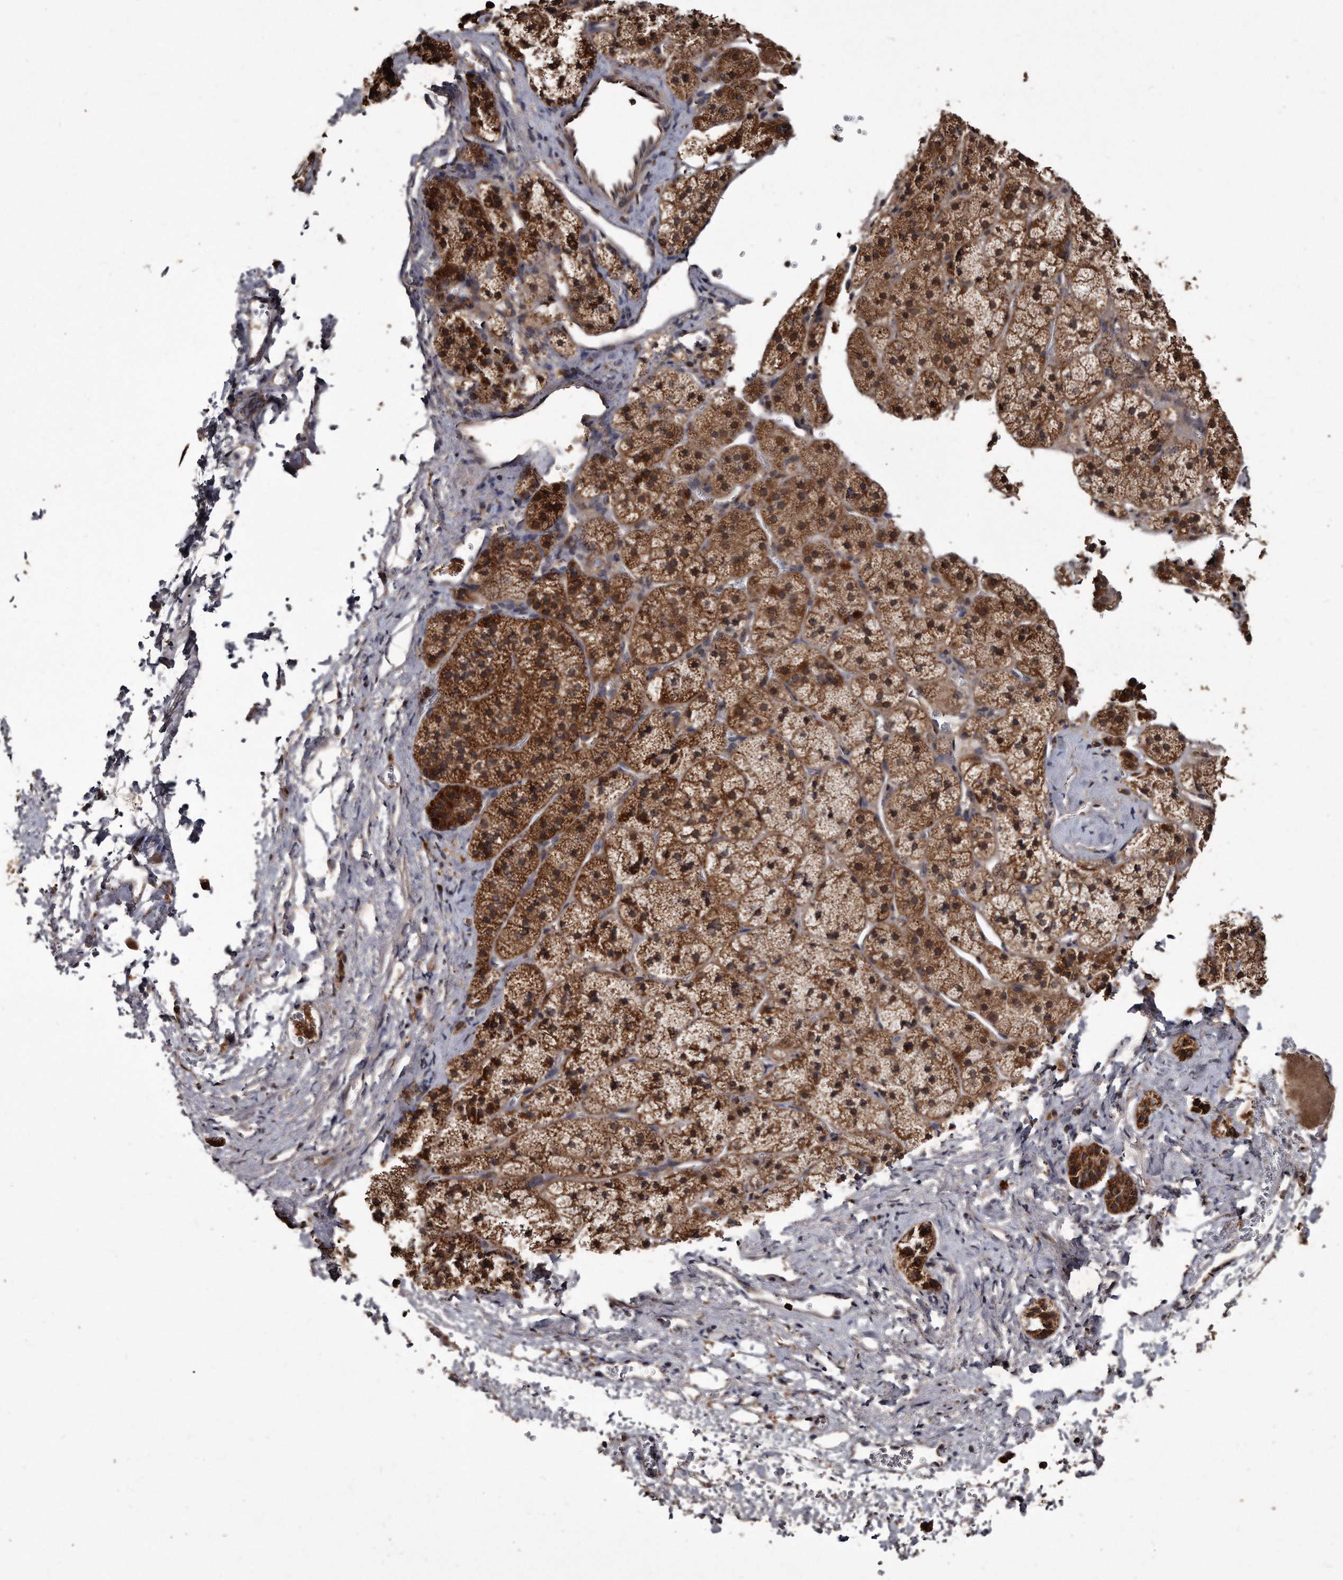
{"staining": {"intensity": "strong", "quantity": ">75%", "location": "cytoplasmic/membranous"}, "tissue": "adrenal gland", "cell_type": "Glandular cells", "image_type": "normal", "snomed": [{"axis": "morphology", "description": "Normal tissue, NOS"}, {"axis": "topography", "description": "Adrenal gland"}], "caption": "Strong cytoplasmic/membranous staining for a protein is identified in about >75% of glandular cells of benign adrenal gland using IHC.", "gene": "FAM136A", "patient": {"sex": "female", "age": 44}}